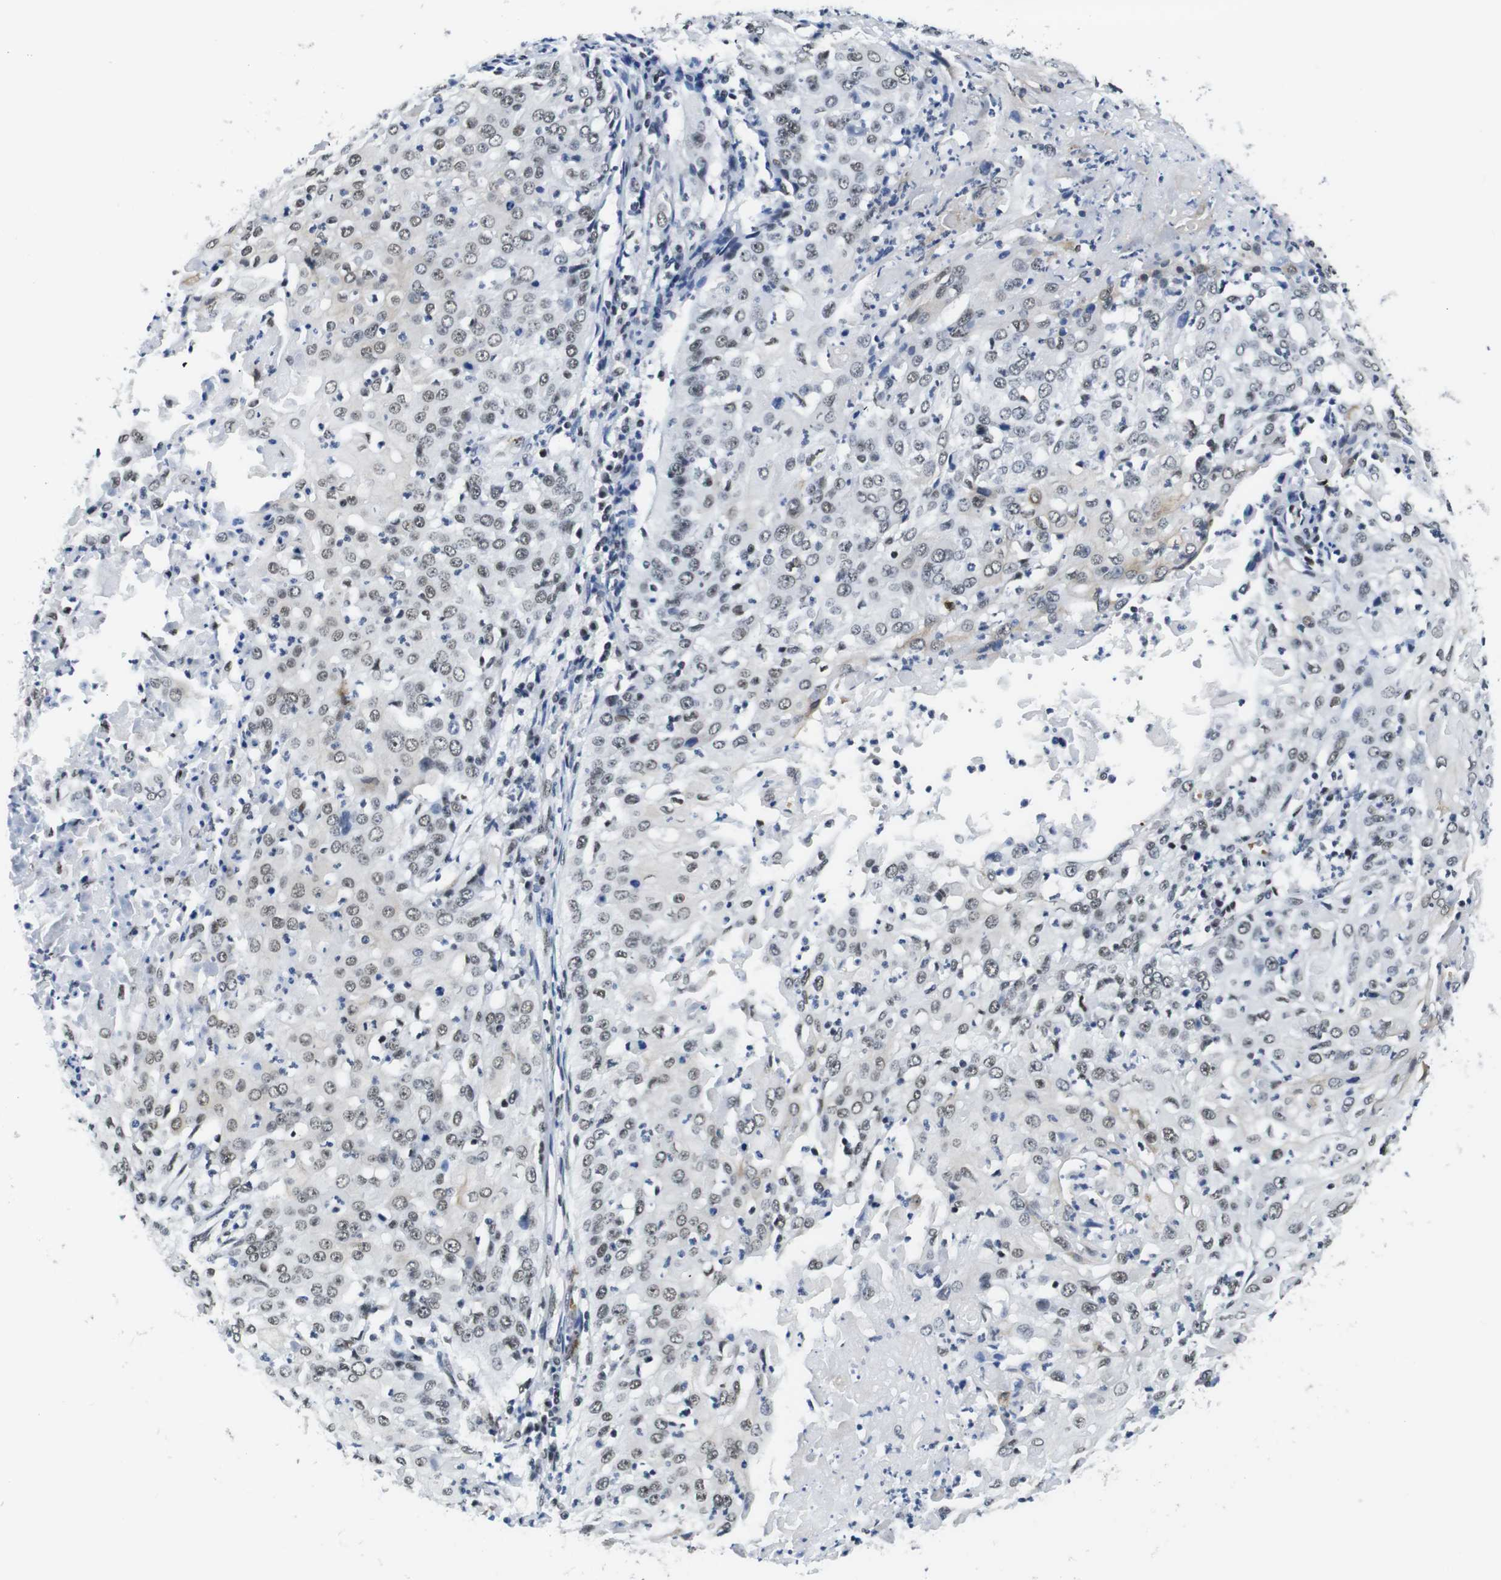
{"staining": {"intensity": "weak", "quantity": ">75%", "location": "nuclear"}, "tissue": "cervical cancer", "cell_type": "Tumor cells", "image_type": "cancer", "snomed": [{"axis": "morphology", "description": "Squamous cell carcinoma, NOS"}, {"axis": "topography", "description": "Cervix"}], "caption": "The histopathology image reveals a brown stain indicating the presence of a protein in the nuclear of tumor cells in cervical cancer.", "gene": "ILDR2", "patient": {"sex": "female", "age": 39}}